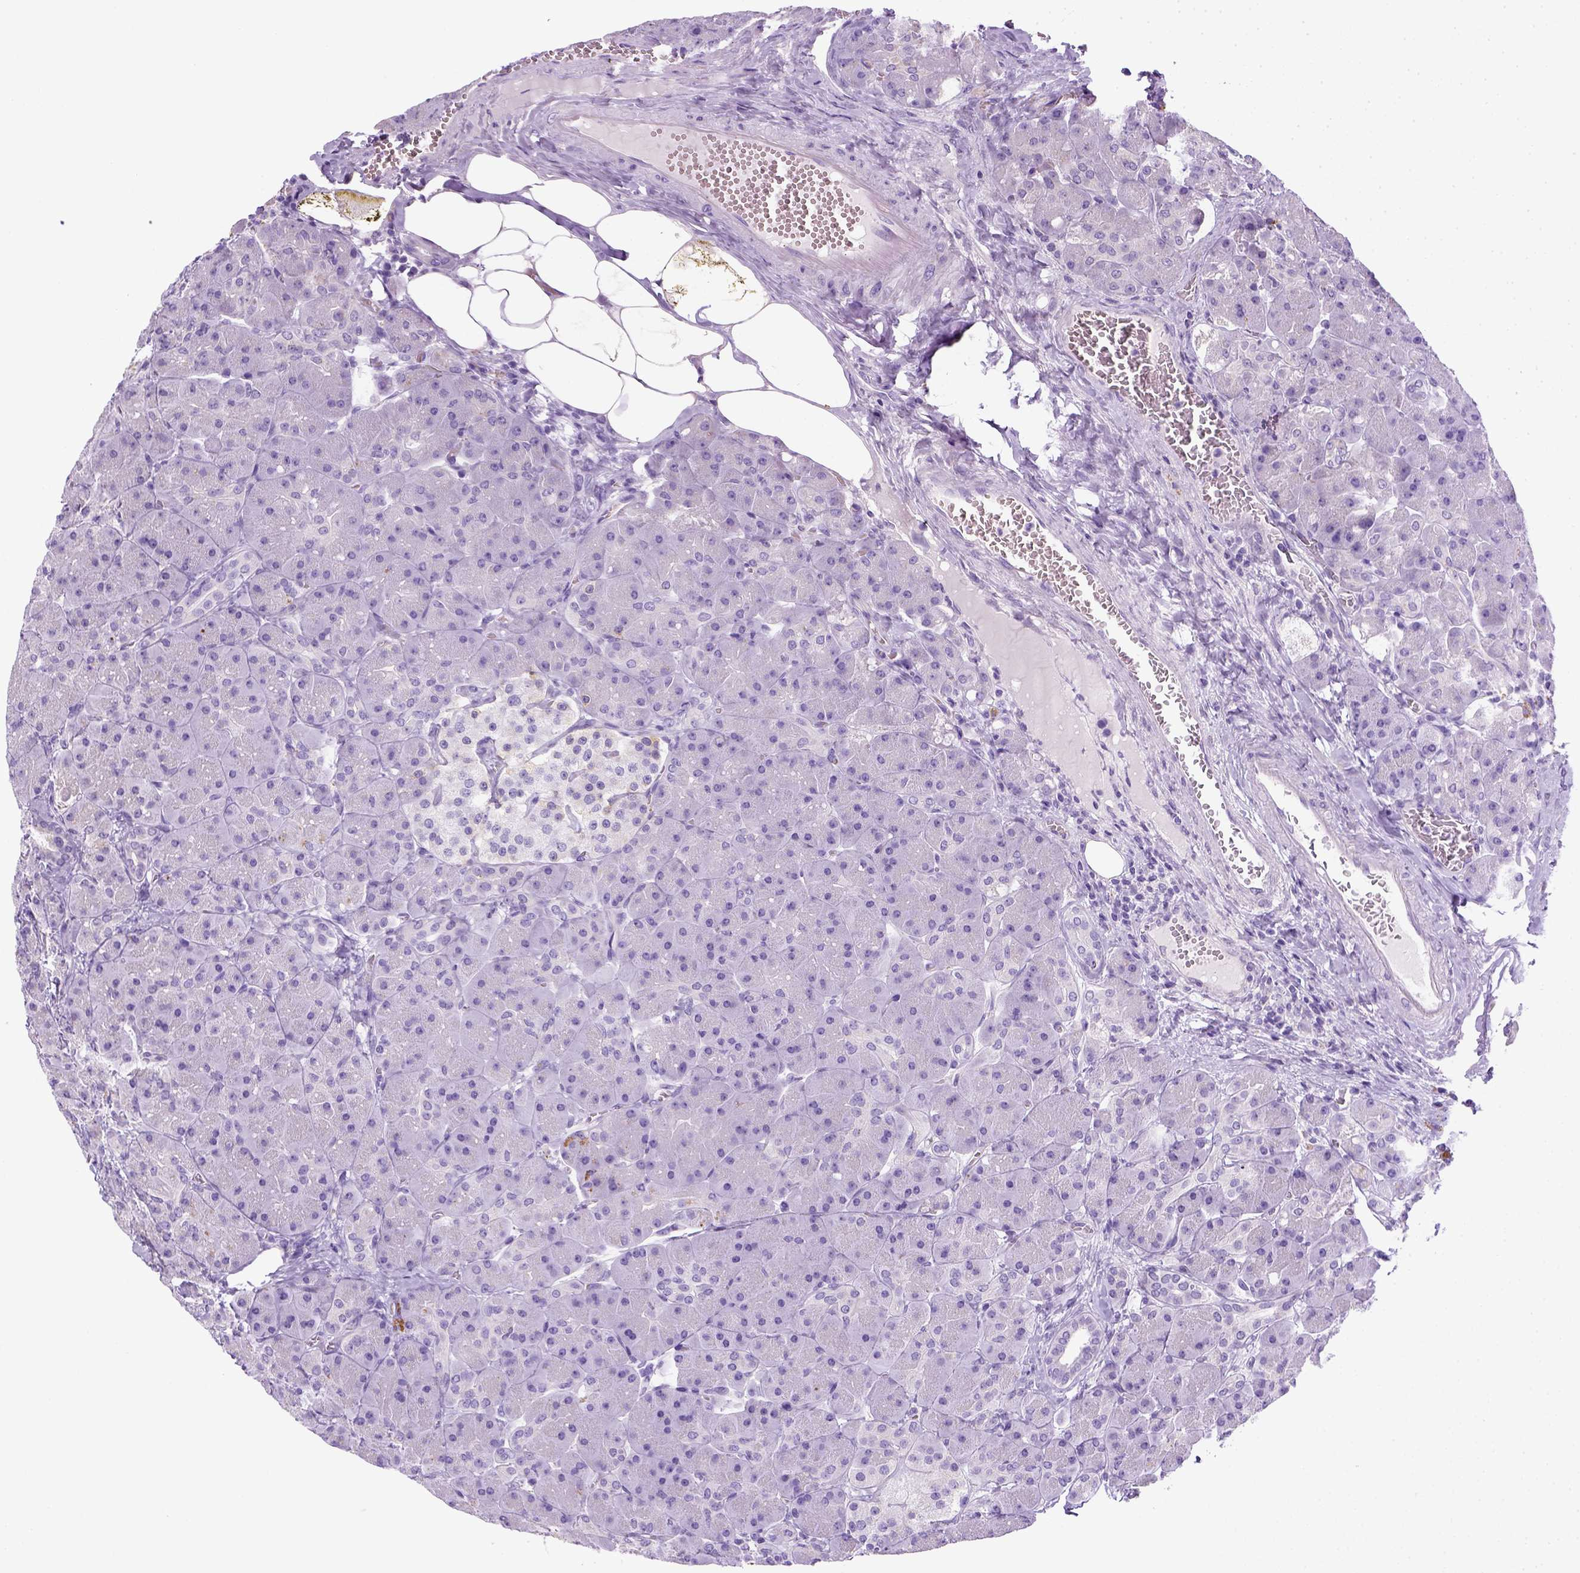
{"staining": {"intensity": "negative", "quantity": "none", "location": "none"}, "tissue": "pancreas", "cell_type": "Exocrine glandular cells", "image_type": "normal", "snomed": [{"axis": "morphology", "description": "Normal tissue, NOS"}, {"axis": "topography", "description": "Pancreas"}], "caption": "Human pancreas stained for a protein using immunohistochemistry exhibits no staining in exocrine glandular cells.", "gene": "KRT71", "patient": {"sex": "male", "age": 55}}